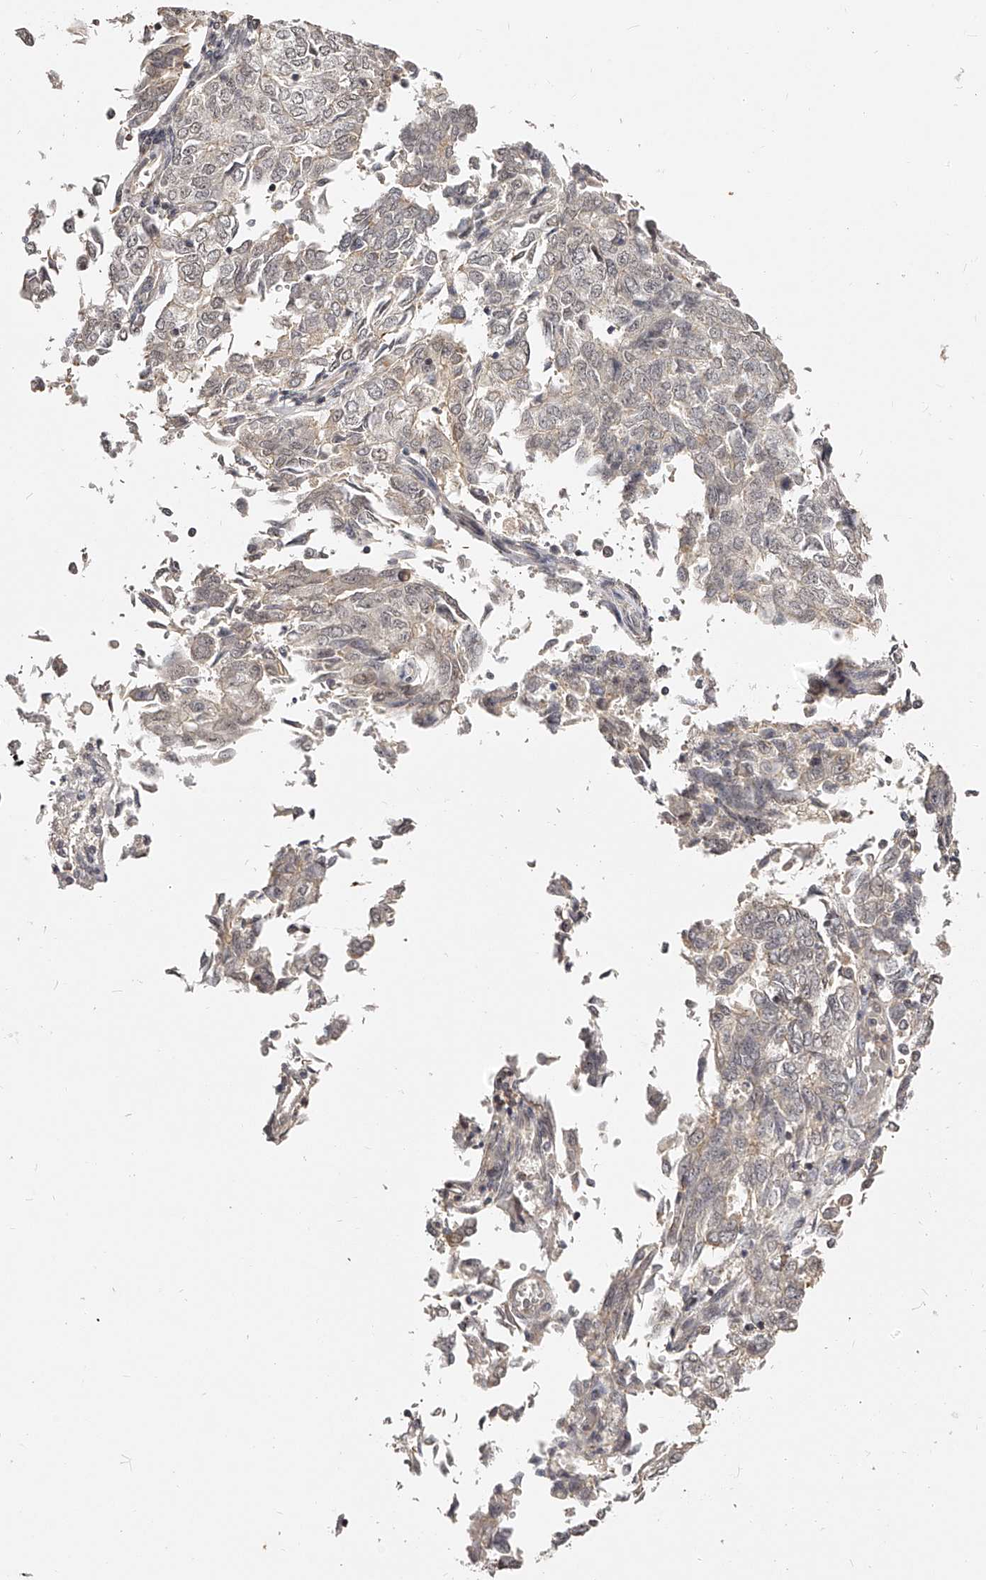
{"staining": {"intensity": "negative", "quantity": "none", "location": "none"}, "tissue": "endometrial cancer", "cell_type": "Tumor cells", "image_type": "cancer", "snomed": [{"axis": "morphology", "description": "Adenocarcinoma, NOS"}, {"axis": "topography", "description": "Endometrium"}], "caption": "Tumor cells are negative for protein expression in human endometrial cancer. (Brightfield microscopy of DAB immunohistochemistry (IHC) at high magnification).", "gene": "ZNF789", "patient": {"sex": "female", "age": 80}}